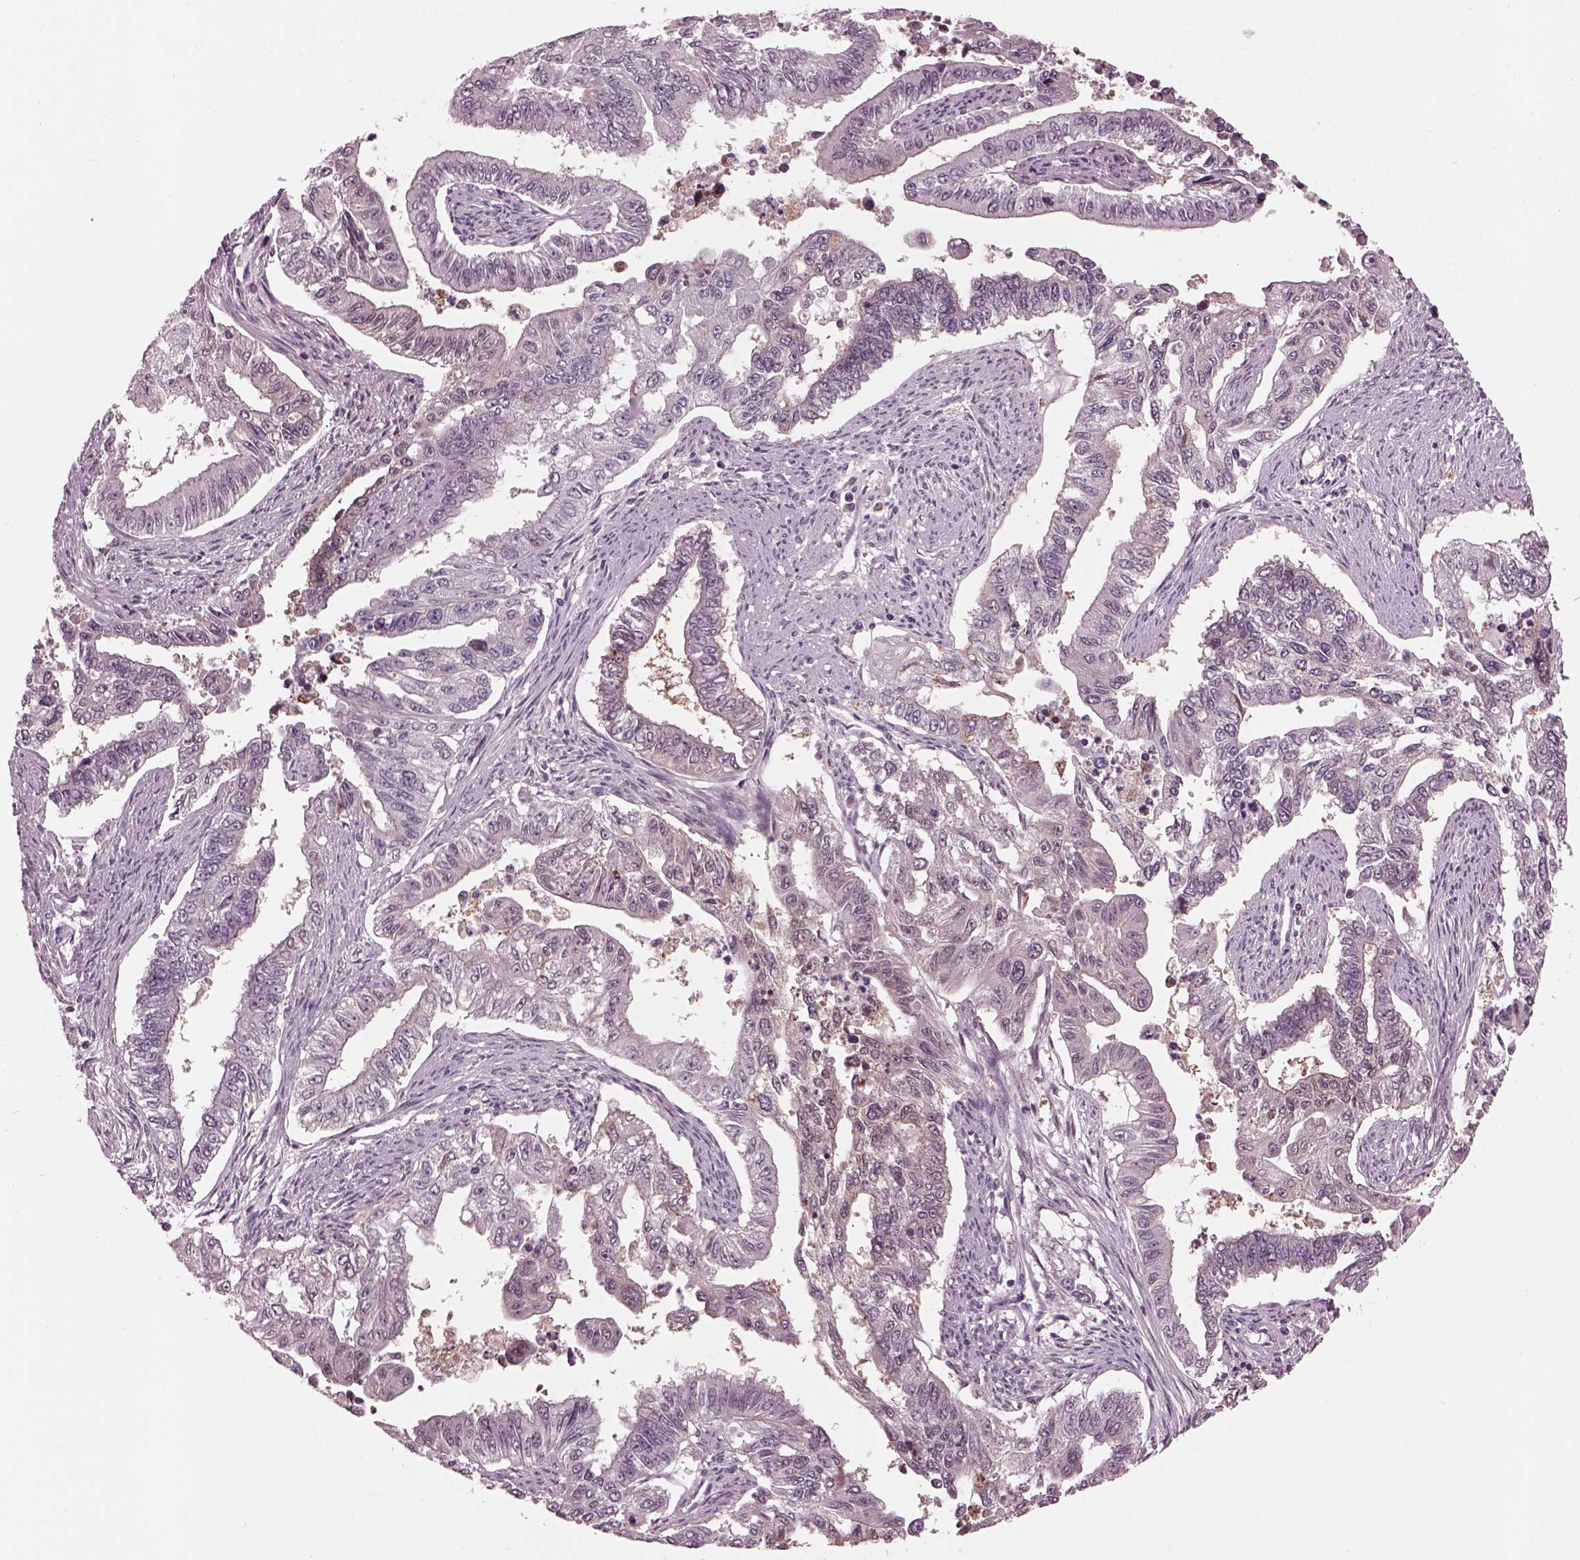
{"staining": {"intensity": "negative", "quantity": "none", "location": "none"}, "tissue": "endometrial cancer", "cell_type": "Tumor cells", "image_type": "cancer", "snomed": [{"axis": "morphology", "description": "Adenocarcinoma, NOS"}, {"axis": "topography", "description": "Uterus"}], "caption": "DAB (3,3'-diaminobenzidine) immunohistochemical staining of endometrial adenocarcinoma displays no significant staining in tumor cells.", "gene": "SRI", "patient": {"sex": "female", "age": 59}}